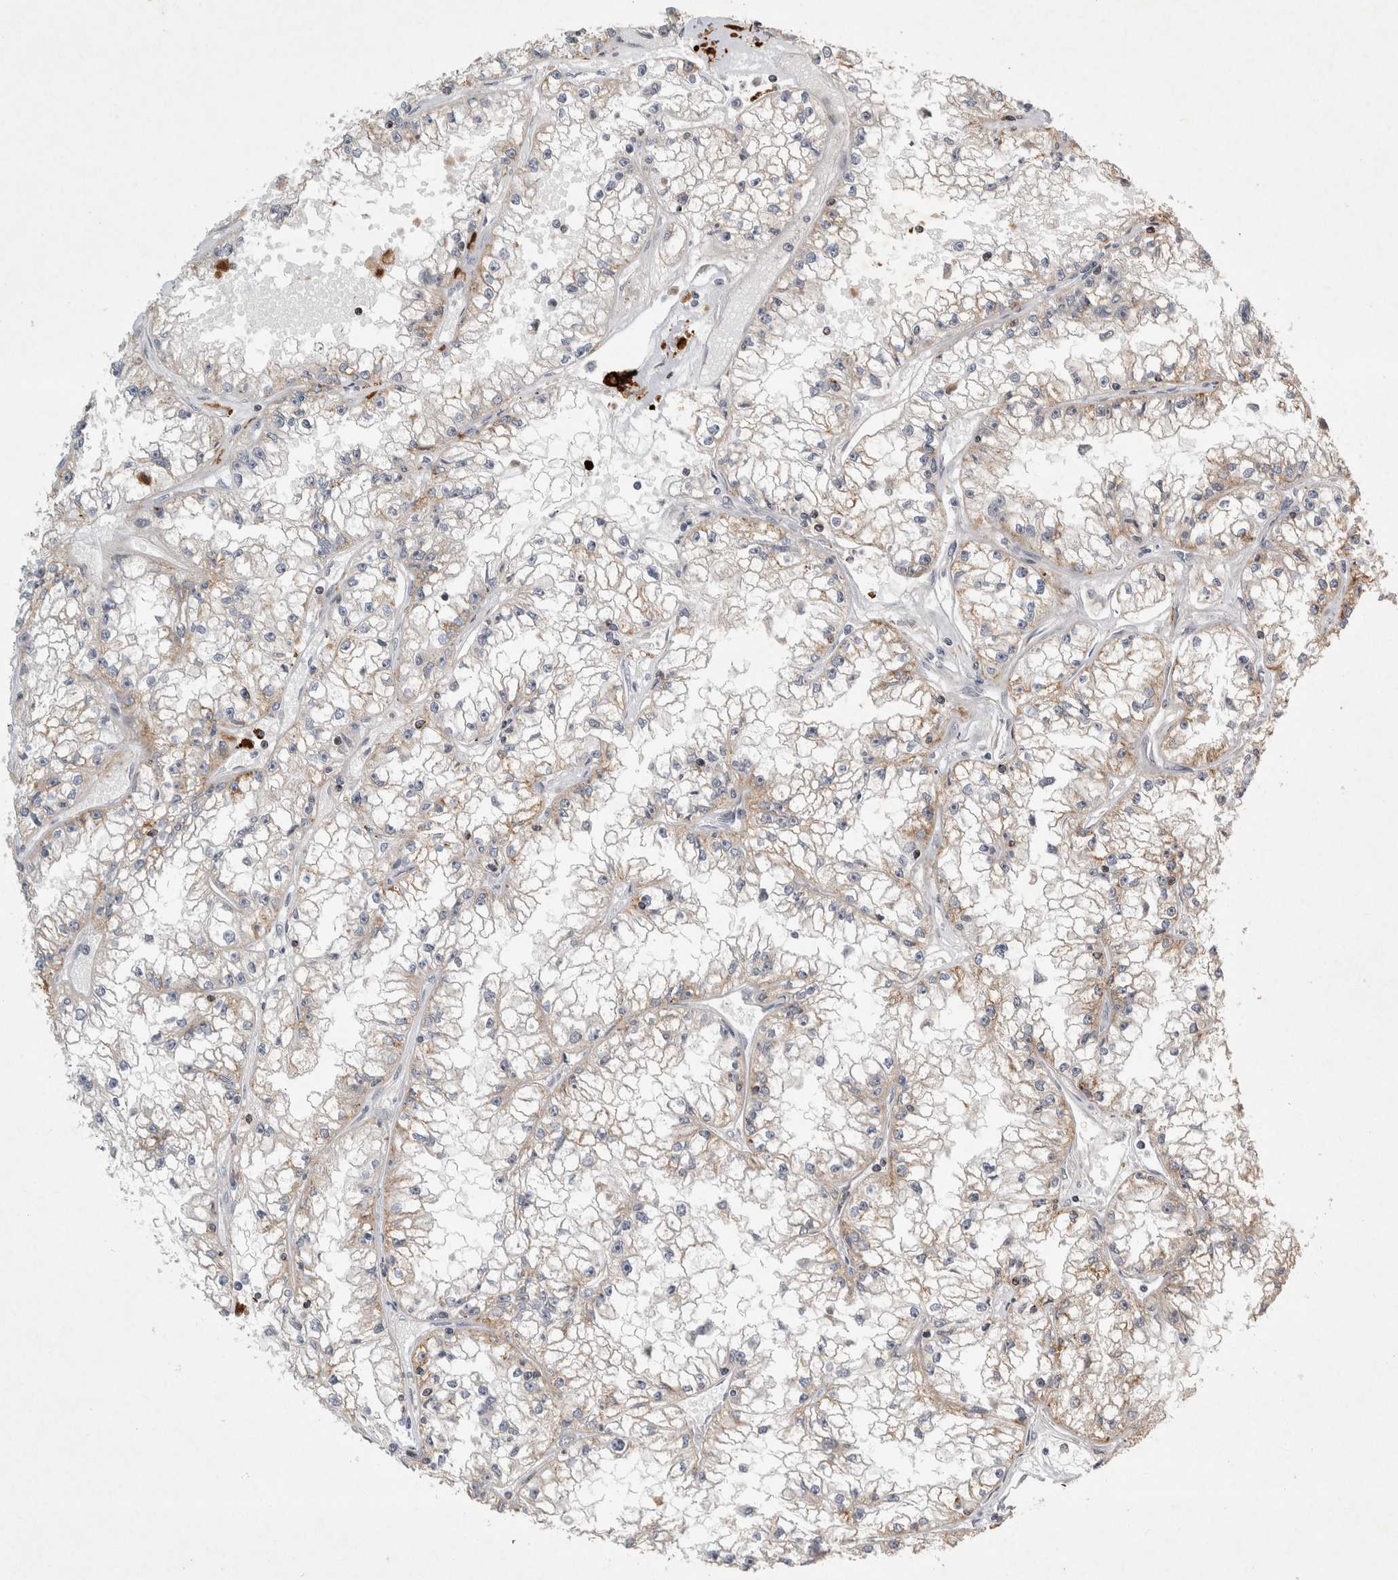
{"staining": {"intensity": "weak", "quantity": "25%-75%", "location": "cytoplasmic/membranous"}, "tissue": "renal cancer", "cell_type": "Tumor cells", "image_type": "cancer", "snomed": [{"axis": "morphology", "description": "Adenocarcinoma, NOS"}, {"axis": "topography", "description": "Kidney"}], "caption": "IHC staining of renal cancer, which shows low levels of weak cytoplasmic/membranous staining in about 25%-75% of tumor cells indicating weak cytoplasmic/membranous protein staining. The staining was performed using DAB (3,3'-diaminobenzidine) (brown) for protein detection and nuclei were counterstained in hematoxylin (blue).", "gene": "SERAC1", "patient": {"sex": "male", "age": 56}}